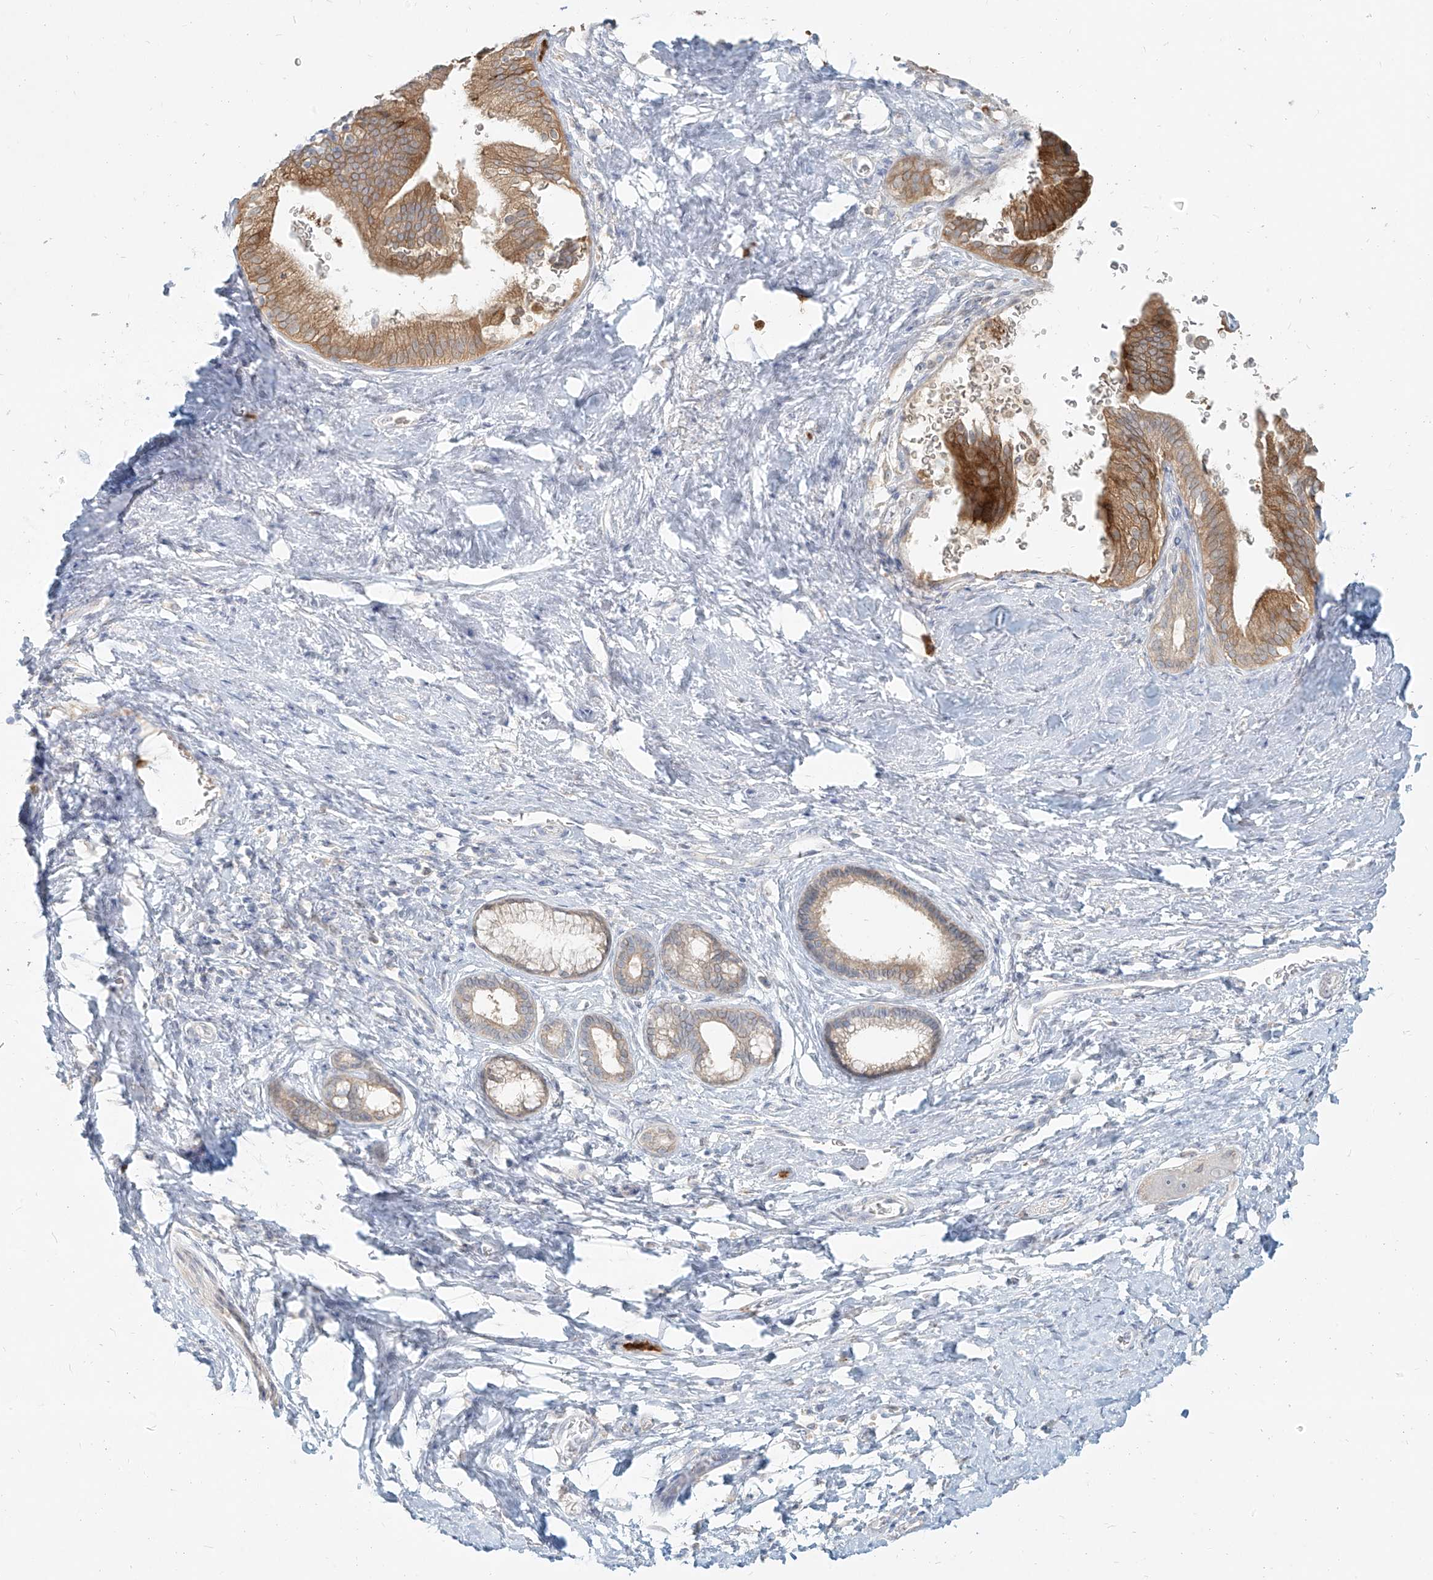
{"staining": {"intensity": "moderate", "quantity": "25%-75%", "location": "cytoplasmic/membranous"}, "tissue": "pancreatic cancer", "cell_type": "Tumor cells", "image_type": "cancer", "snomed": [{"axis": "morphology", "description": "Adenocarcinoma, NOS"}, {"axis": "topography", "description": "Pancreas"}], "caption": "Pancreatic cancer (adenocarcinoma) stained with IHC reveals moderate cytoplasmic/membranous positivity in about 25%-75% of tumor cells.", "gene": "PGD", "patient": {"sex": "female", "age": 72}}